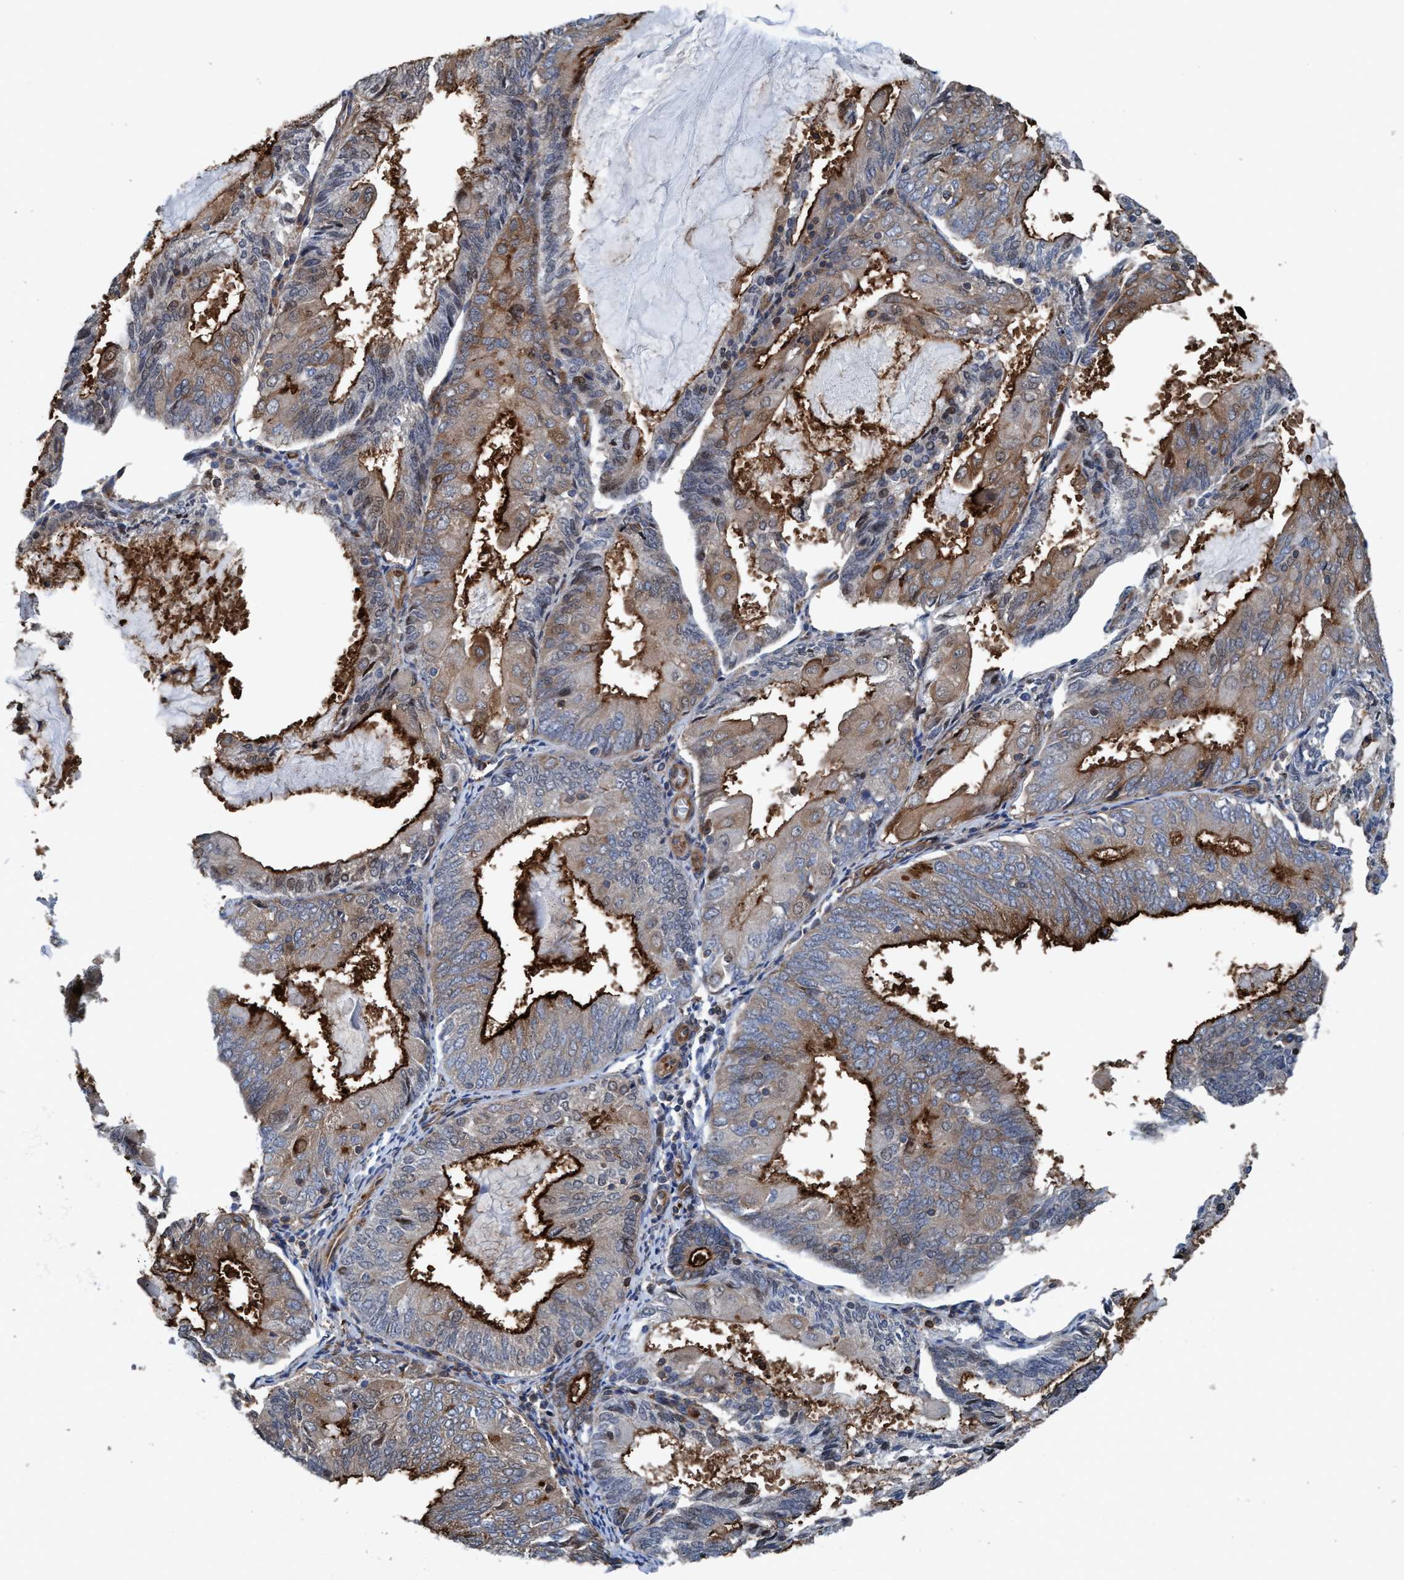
{"staining": {"intensity": "strong", "quantity": "25%-75%", "location": "cytoplasmic/membranous,nuclear"}, "tissue": "endometrial cancer", "cell_type": "Tumor cells", "image_type": "cancer", "snomed": [{"axis": "morphology", "description": "Adenocarcinoma, NOS"}, {"axis": "topography", "description": "Endometrium"}], "caption": "Endometrial adenocarcinoma stained with a protein marker demonstrates strong staining in tumor cells.", "gene": "NMT1", "patient": {"sex": "female", "age": 81}}